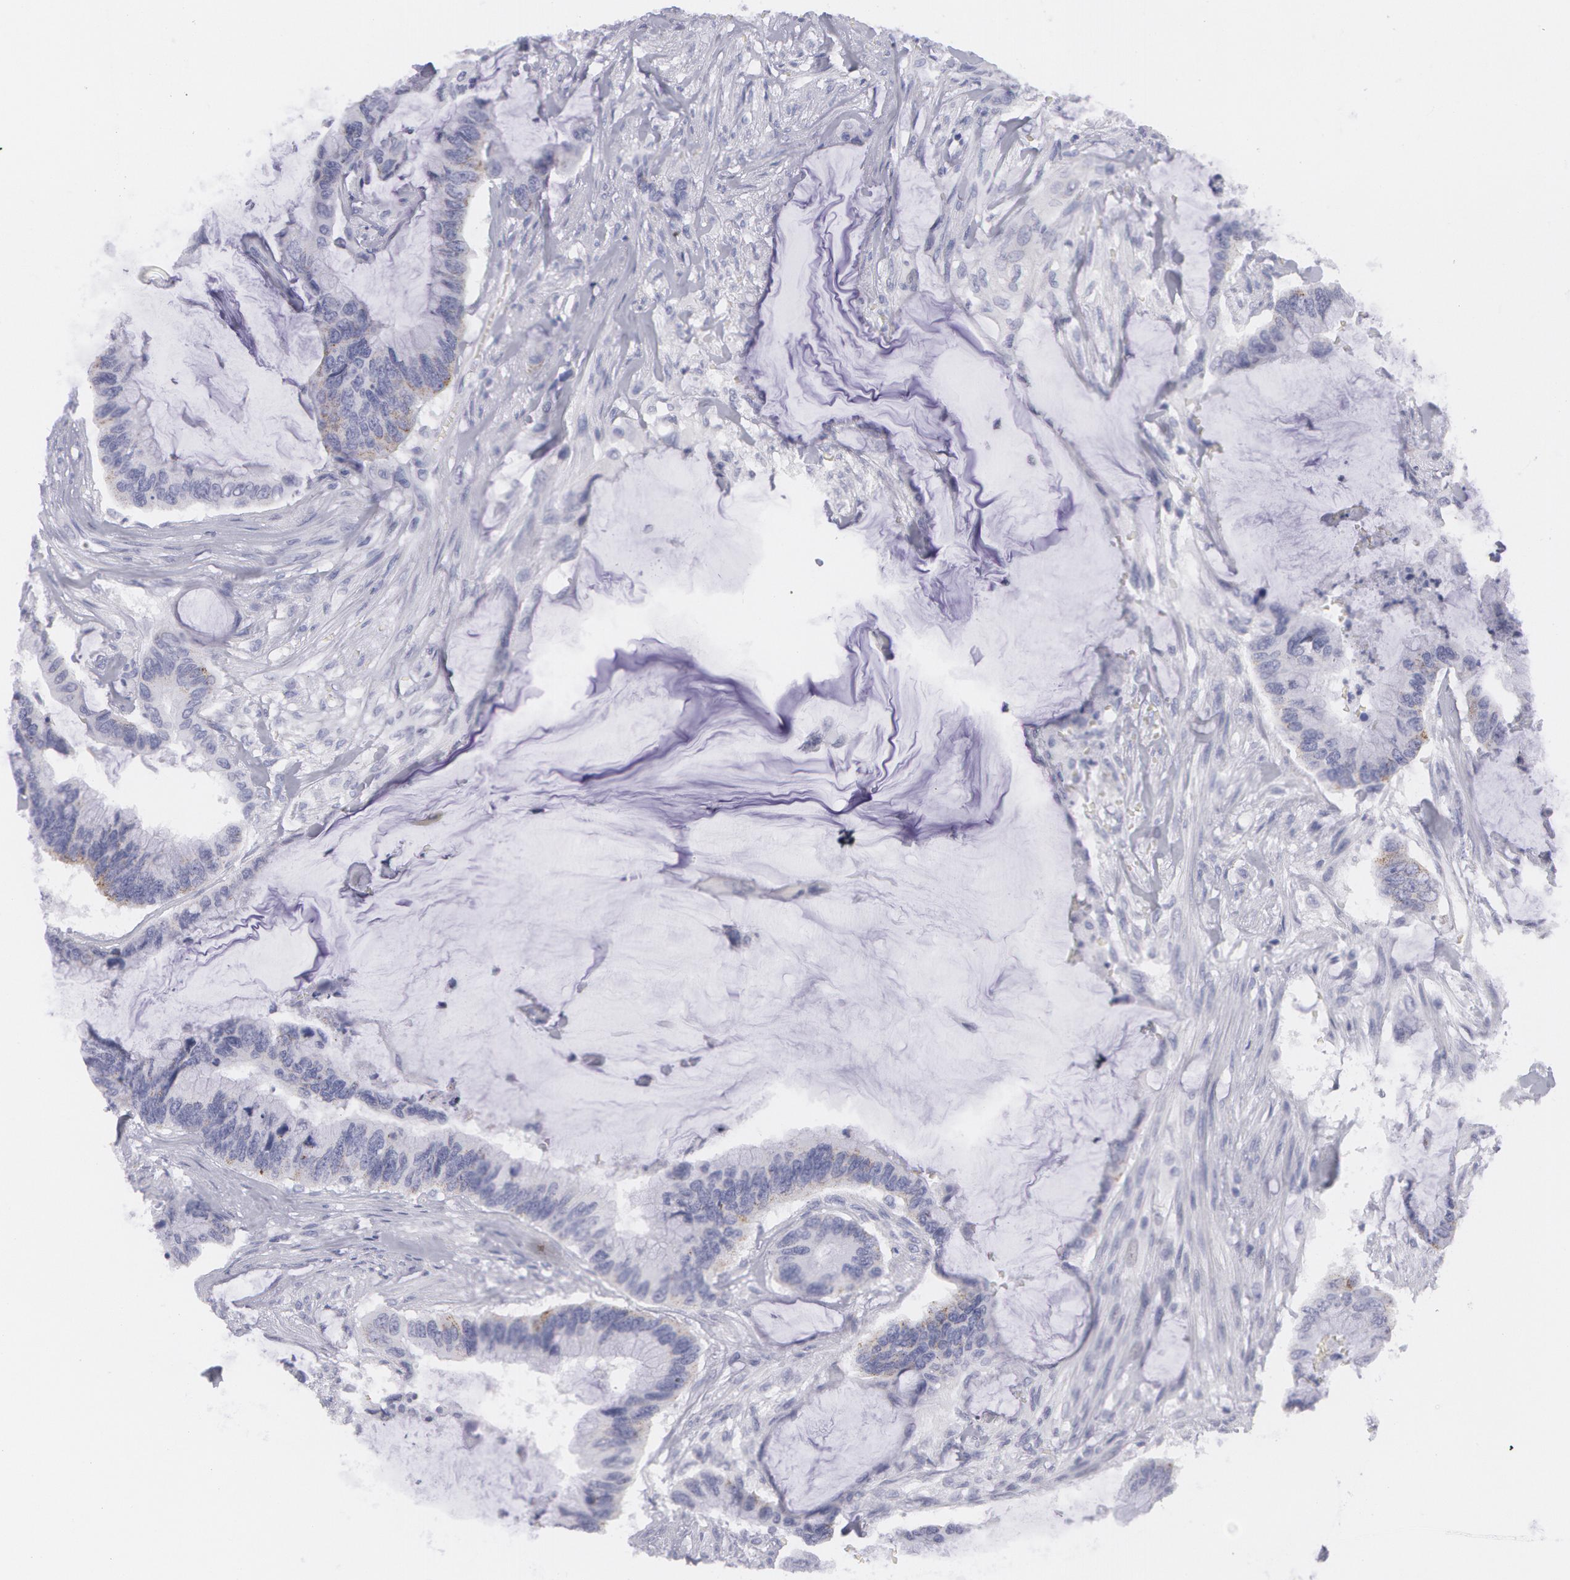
{"staining": {"intensity": "negative", "quantity": "none", "location": "none"}, "tissue": "colorectal cancer", "cell_type": "Tumor cells", "image_type": "cancer", "snomed": [{"axis": "morphology", "description": "Adenocarcinoma, NOS"}, {"axis": "topography", "description": "Rectum"}], "caption": "Colorectal adenocarcinoma was stained to show a protein in brown. There is no significant staining in tumor cells.", "gene": "AMACR", "patient": {"sex": "female", "age": 59}}